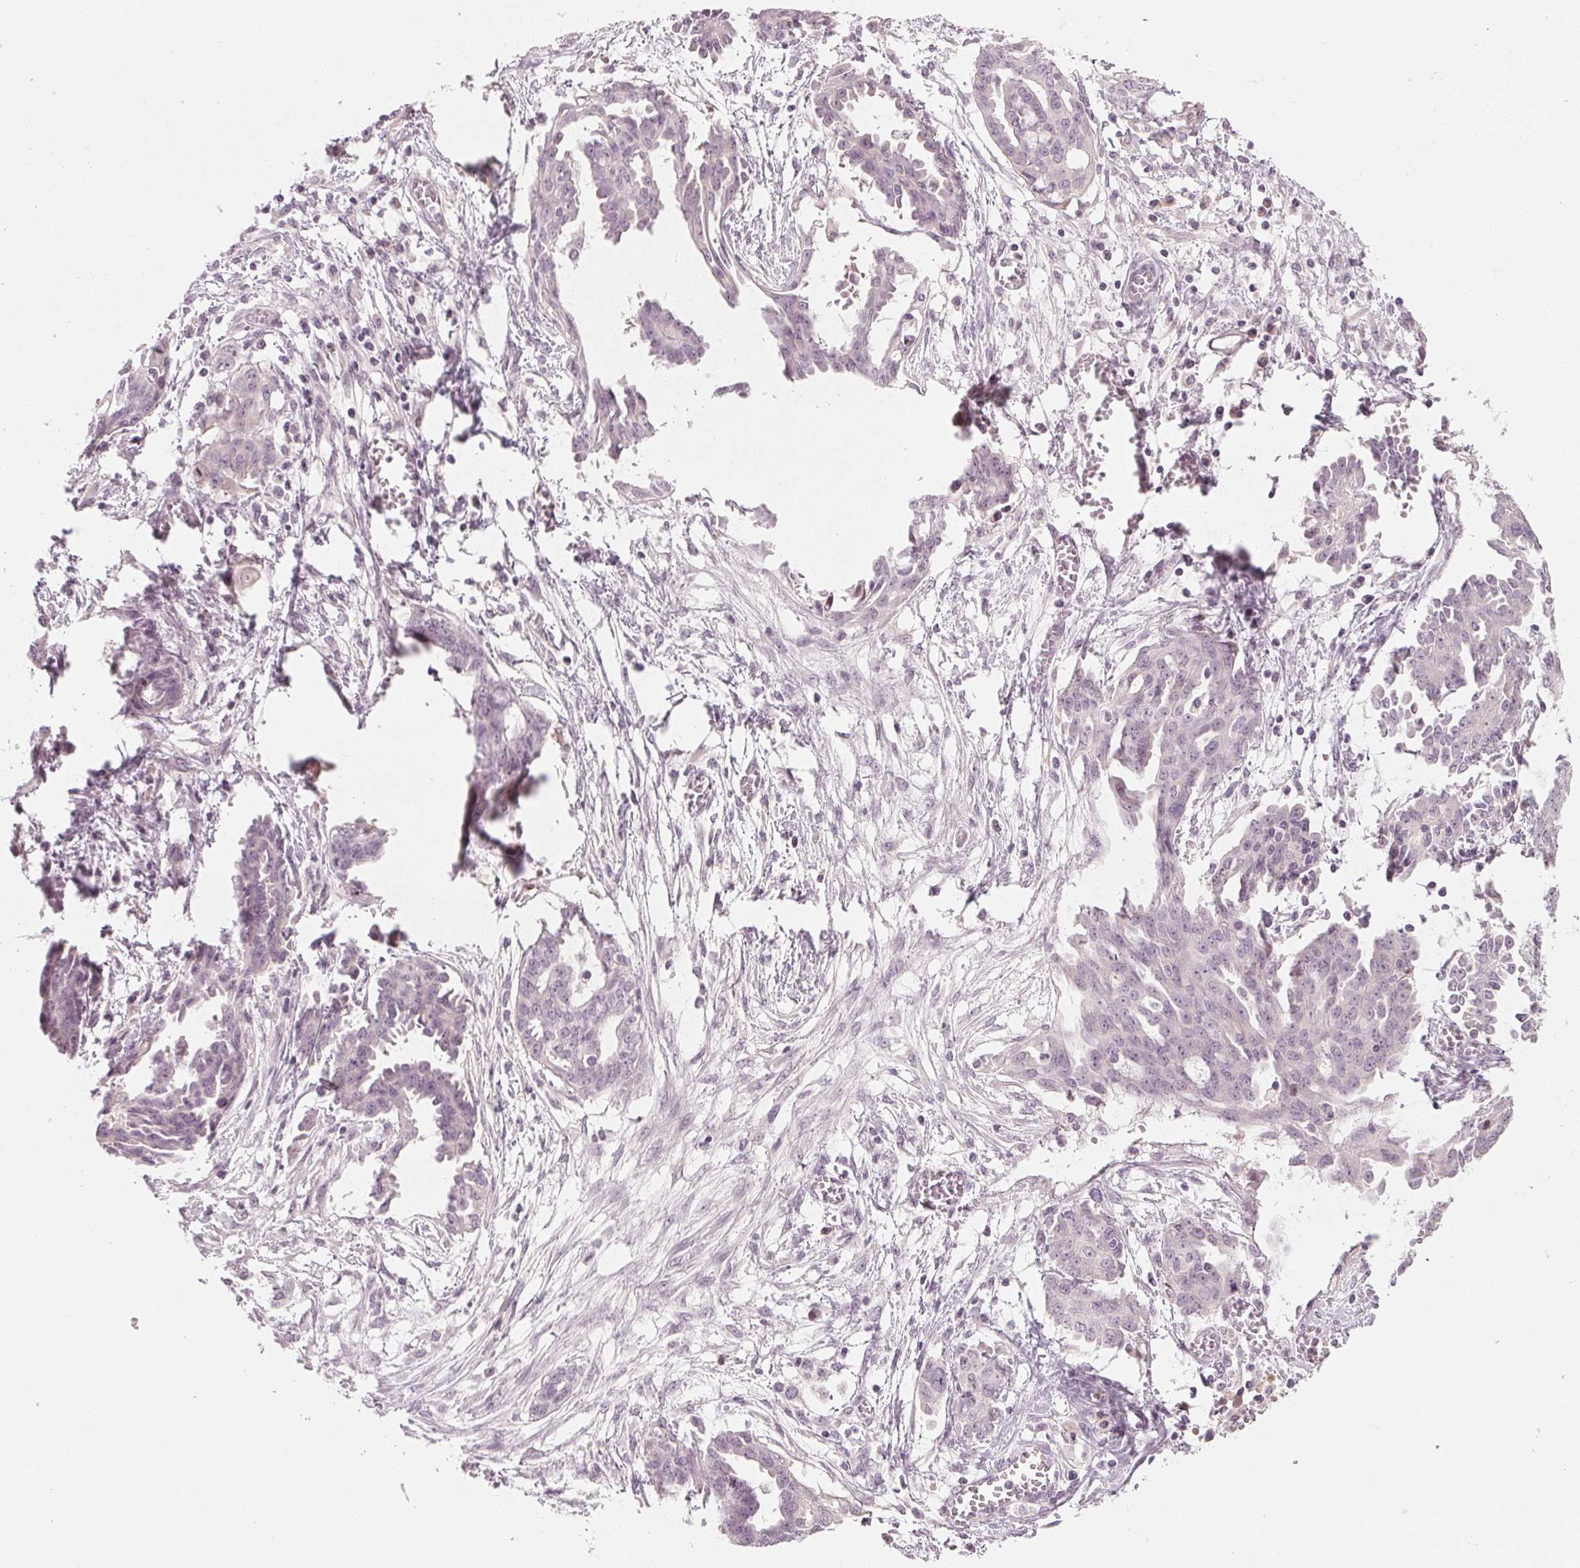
{"staining": {"intensity": "negative", "quantity": "none", "location": "none"}, "tissue": "ovarian cancer", "cell_type": "Tumor cells", "image_type": "cancer", "snomed": [{"axis": "morphology", "description": "Cystadenocarcinoma, serous, NOS"}, {"axis": "topography", "description": "Ovary"}], "caption": "Ovarian serous cystadenocarcinoma was stained to show a protein in brown. There is no significant positivity in tumor cells.", "gene": "SFRP4", "patient": {"sex": "female", "age": 71}}